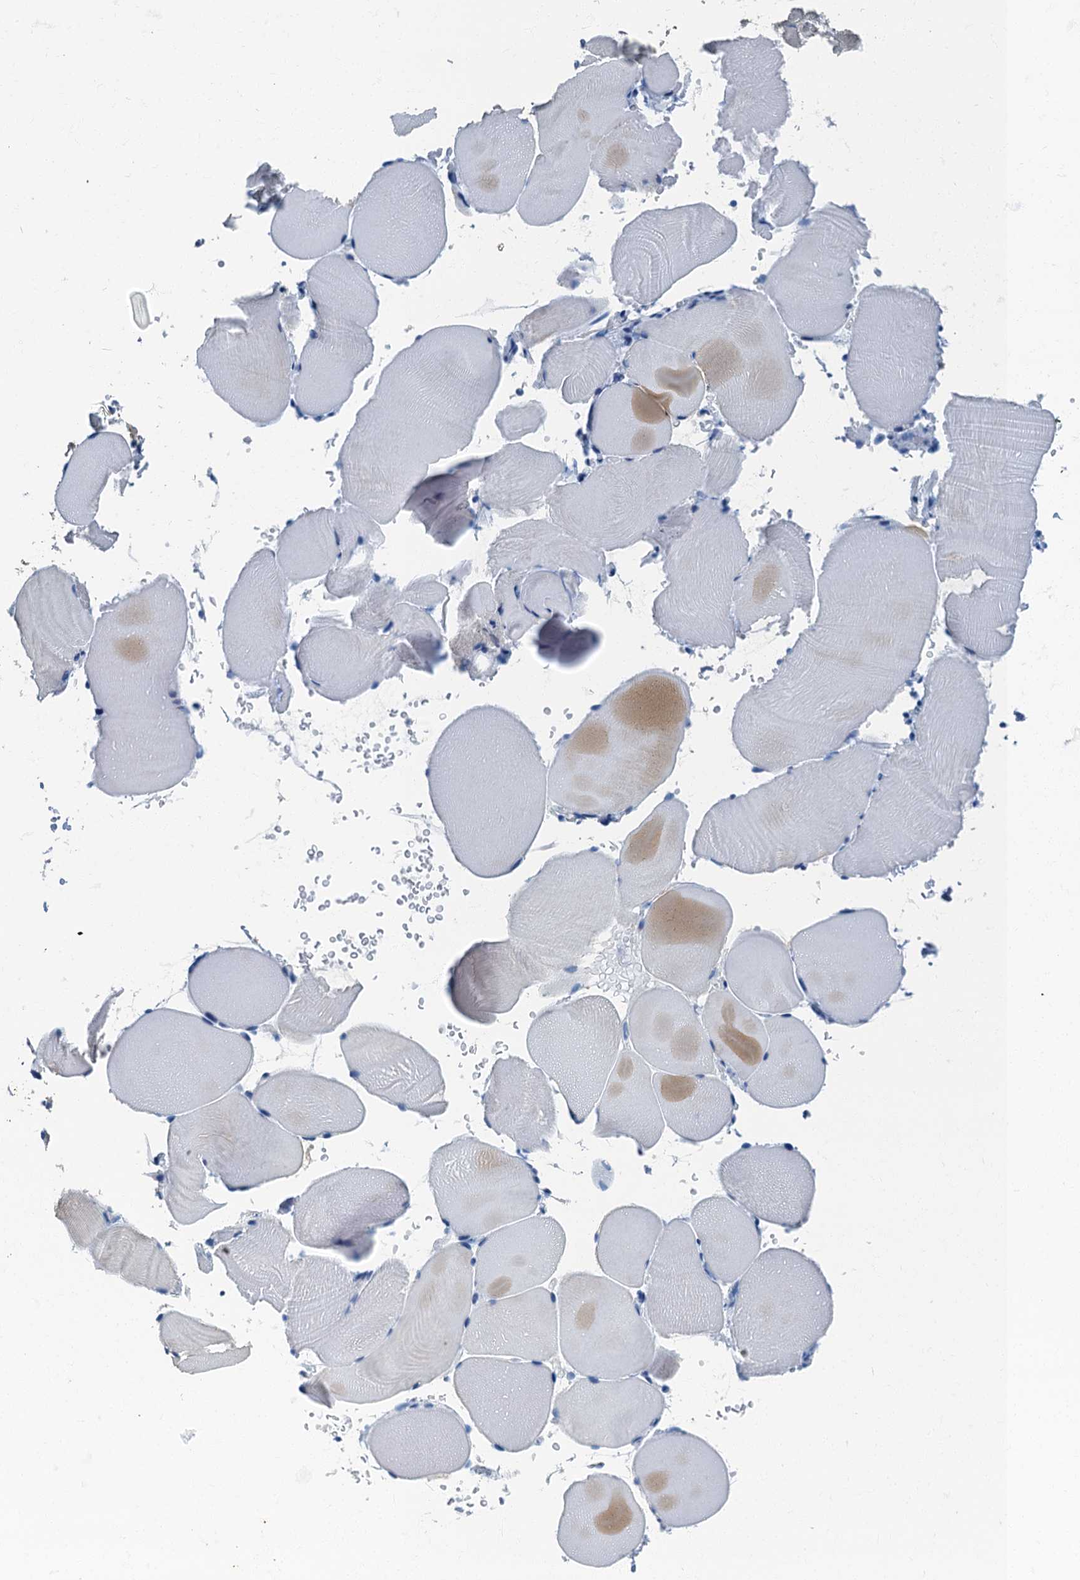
{"staining": {"intensity": "negative", "quantity": "none", "location": "none"}, "tissue": "skeletal muscle", "cell_type": "Myocytes", "image_type": "normal", "snomed": [{"axis": "morphology", "description": "Normal tissue, NOS"}, {"axis": "topography", "description": "Skeletal muscle"}, {"axis": "topography", "description": "Parathyroid gland"}], "caption": "The image reveals no significant expression in myocytes of skeletal muscle. (DAB (3,3'-diaminobenzidine) immunohistochemistry (IHC) visualized using brightfield microscopy, high magnification).", "gene": "GADL1", "patient": {"sex": "female", "age": 37}}